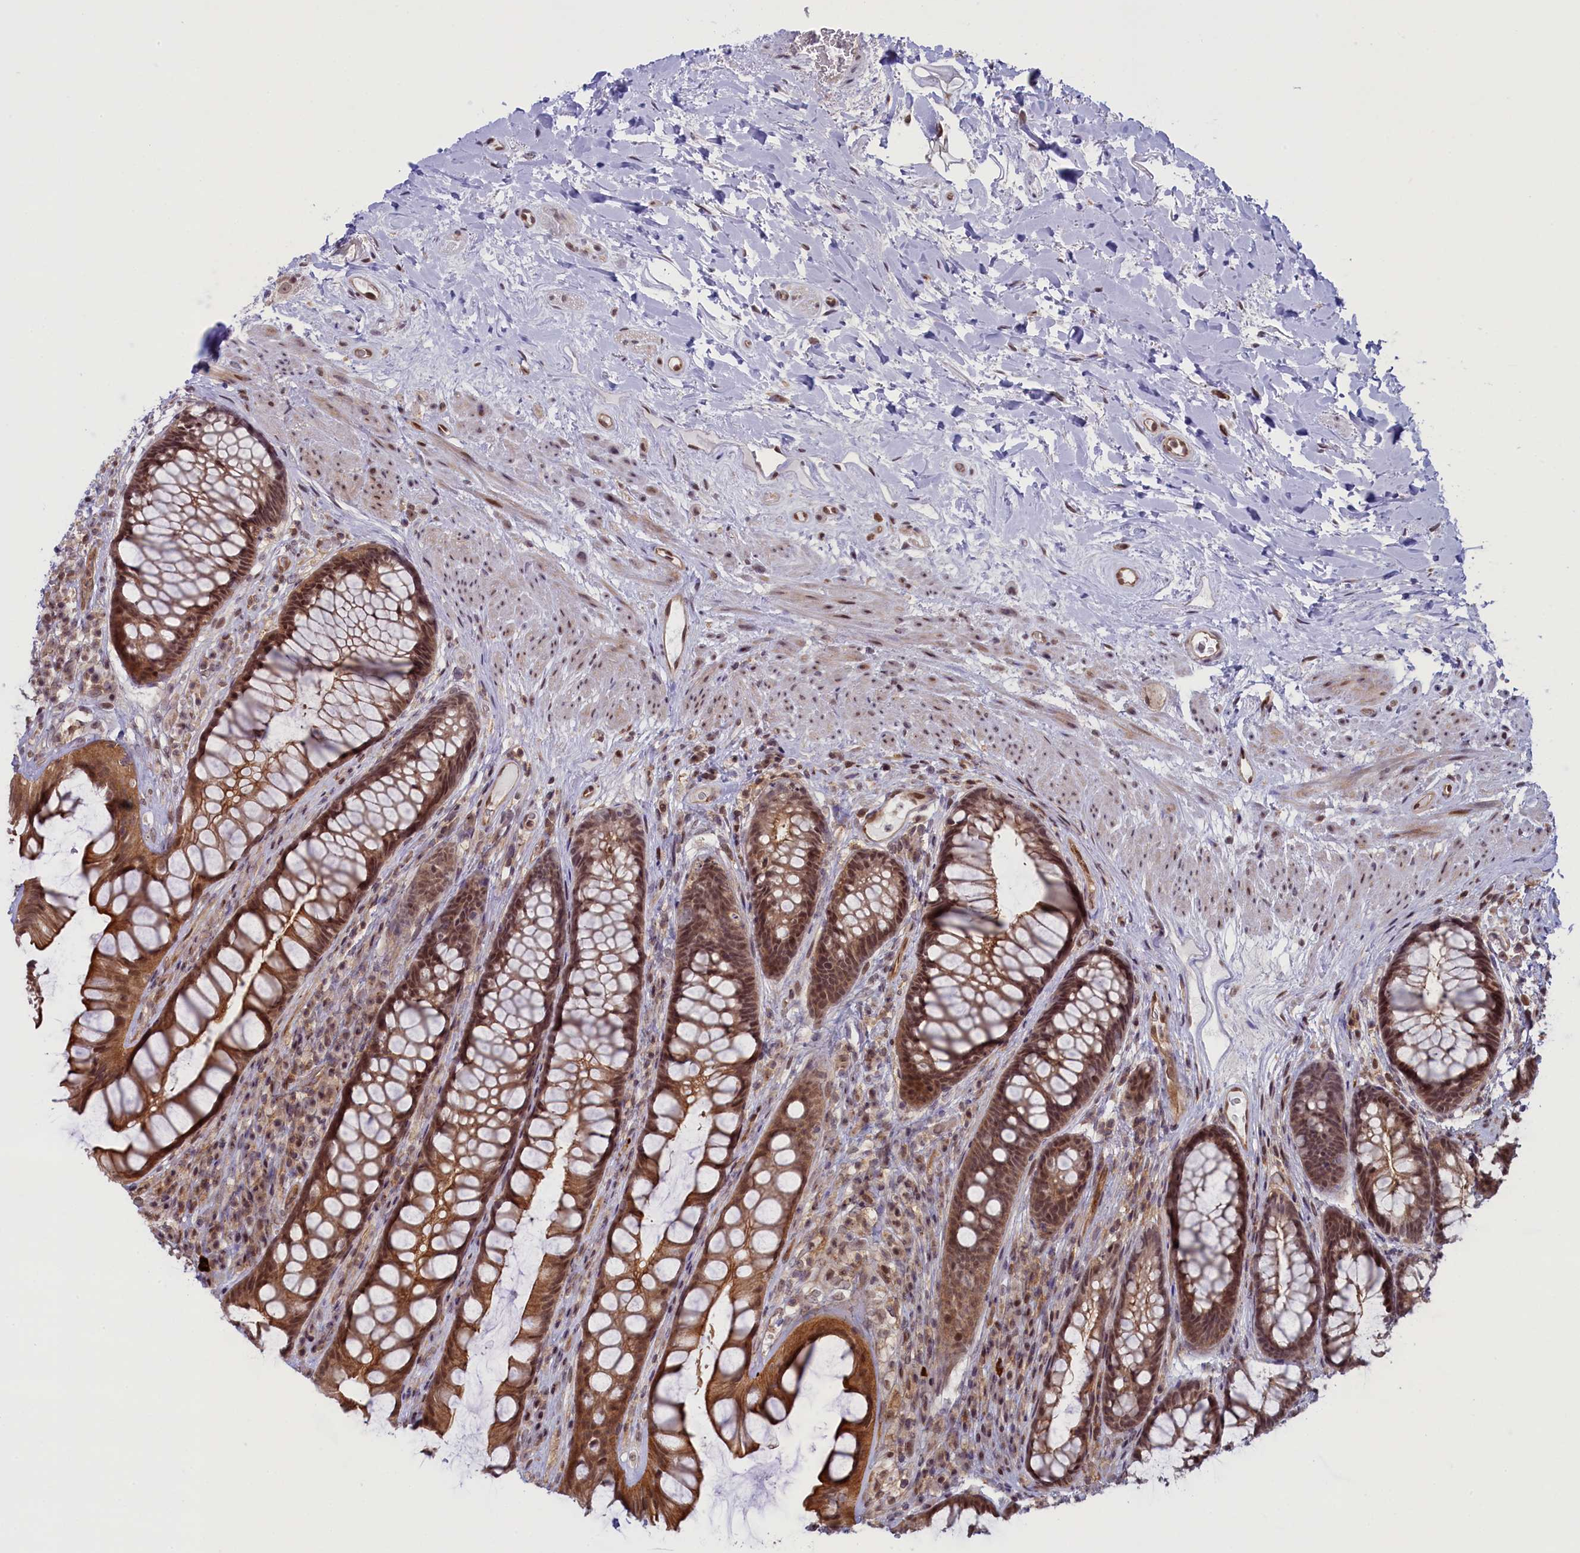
{"staining": {"intensity": "moderate", "quantity": ">75%", "location": "cytoplasmic/membranous,nuclear"}, "tissue": "rectum", "cell_type": "Glandular cells", "image_type": "normal", "snomed": [{"axis": "morphology", "description": "Normal tissue, NOS"}, {"axis": "topography", "description": "Rectum"}], "caption": "Immunohistochemistry (DAB (3,3'-diaminobenzidine)) staining of benign human rectum displays moderate cytoplasmic/membranous,nuclear protein positivity in approximately >75% of glandular cells.", "gene": "FCHO1", "patient": {"sex": "male", "age": 74}}